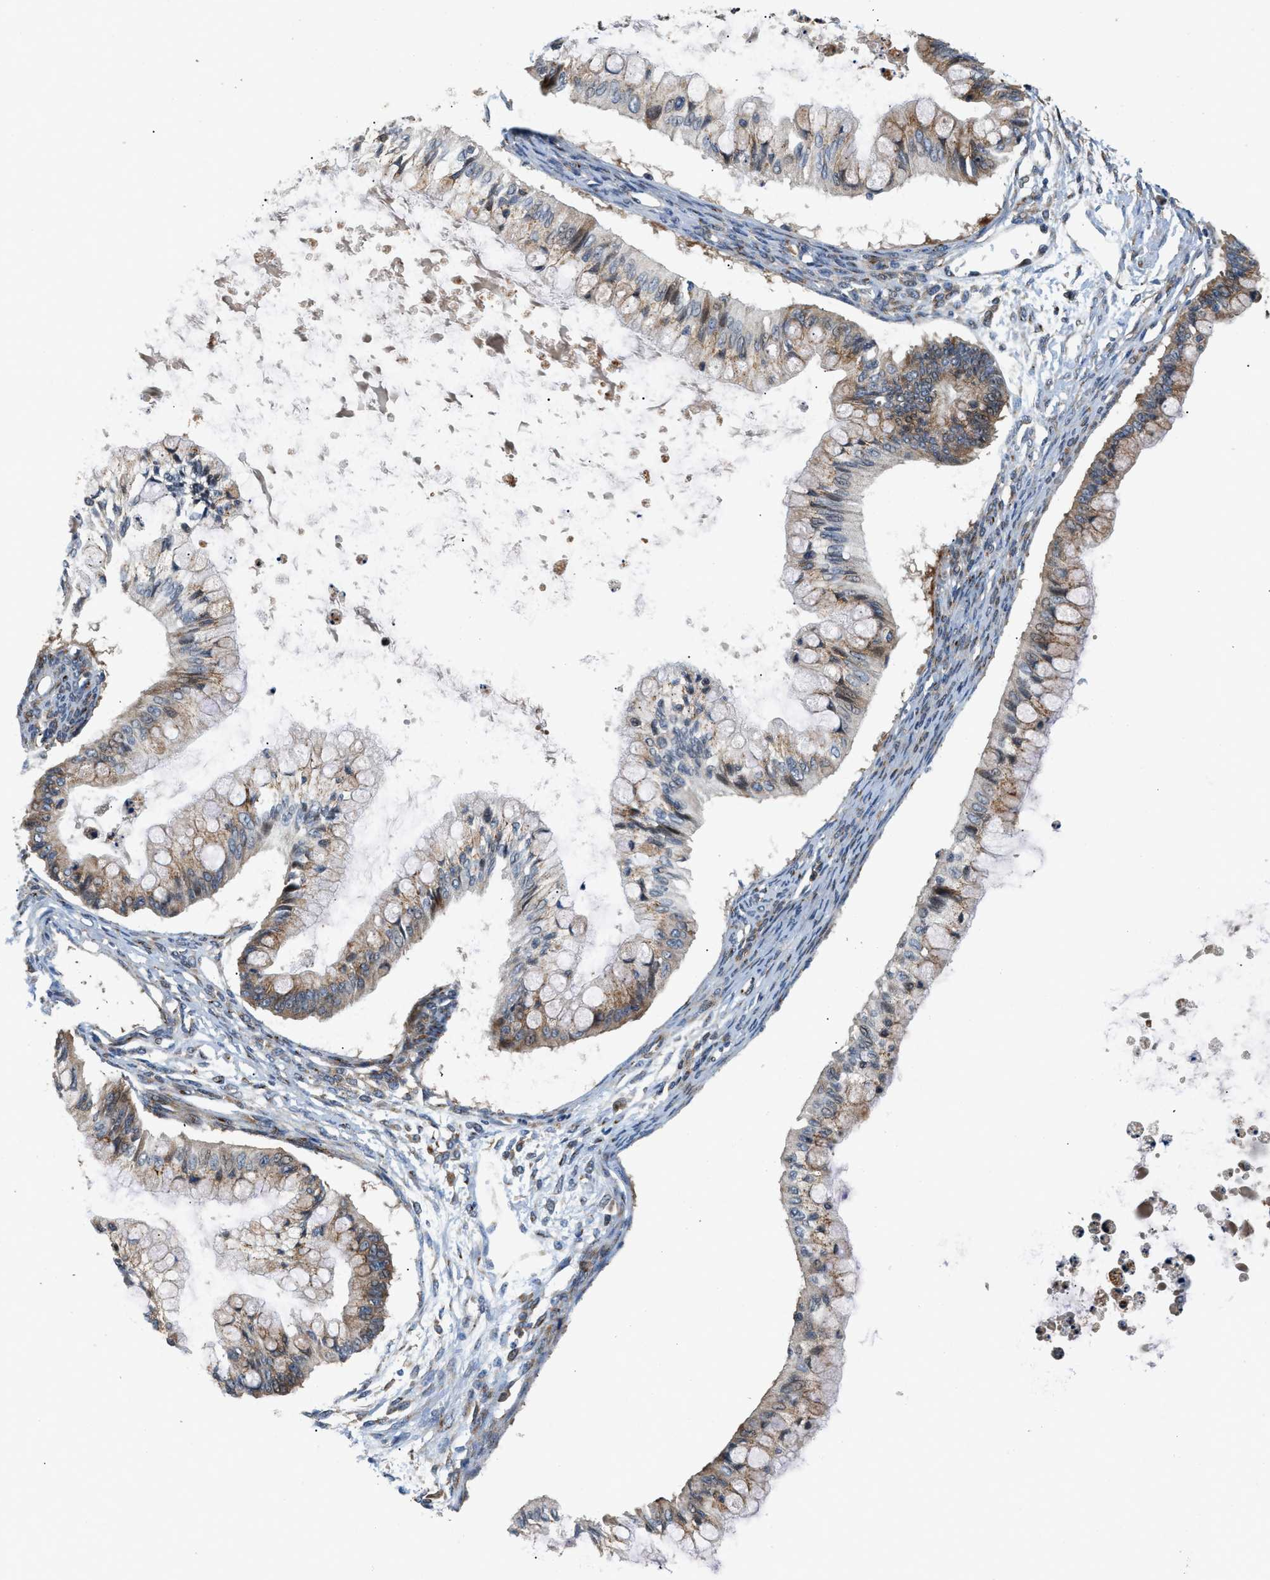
{"staining": {"intensity": "moderate", "quantity": ">75%", "location": "cytoplasmic/membranous"}, "tissue": "ovarian cancer", "cell_type": "Tumor cells", "image_type": "cancer", "snomed": [{"axis": "morphology", "description": "Cystadenocarcinoma, mucinous, NOS"}, {"axis": "topography", "description": "Ovary"}], "caption": "Tumor cells show medium levels of moderate cytoplasmic/membranous positivity in approximately >75% of cells in ovarian cancer (mucinous cystadenocarcinoma). Ihc stains the protein of interest in brown and the nuclei are stained blue.", "gene": "FUT8", "patient": {"sex": "female", "age": 57}}